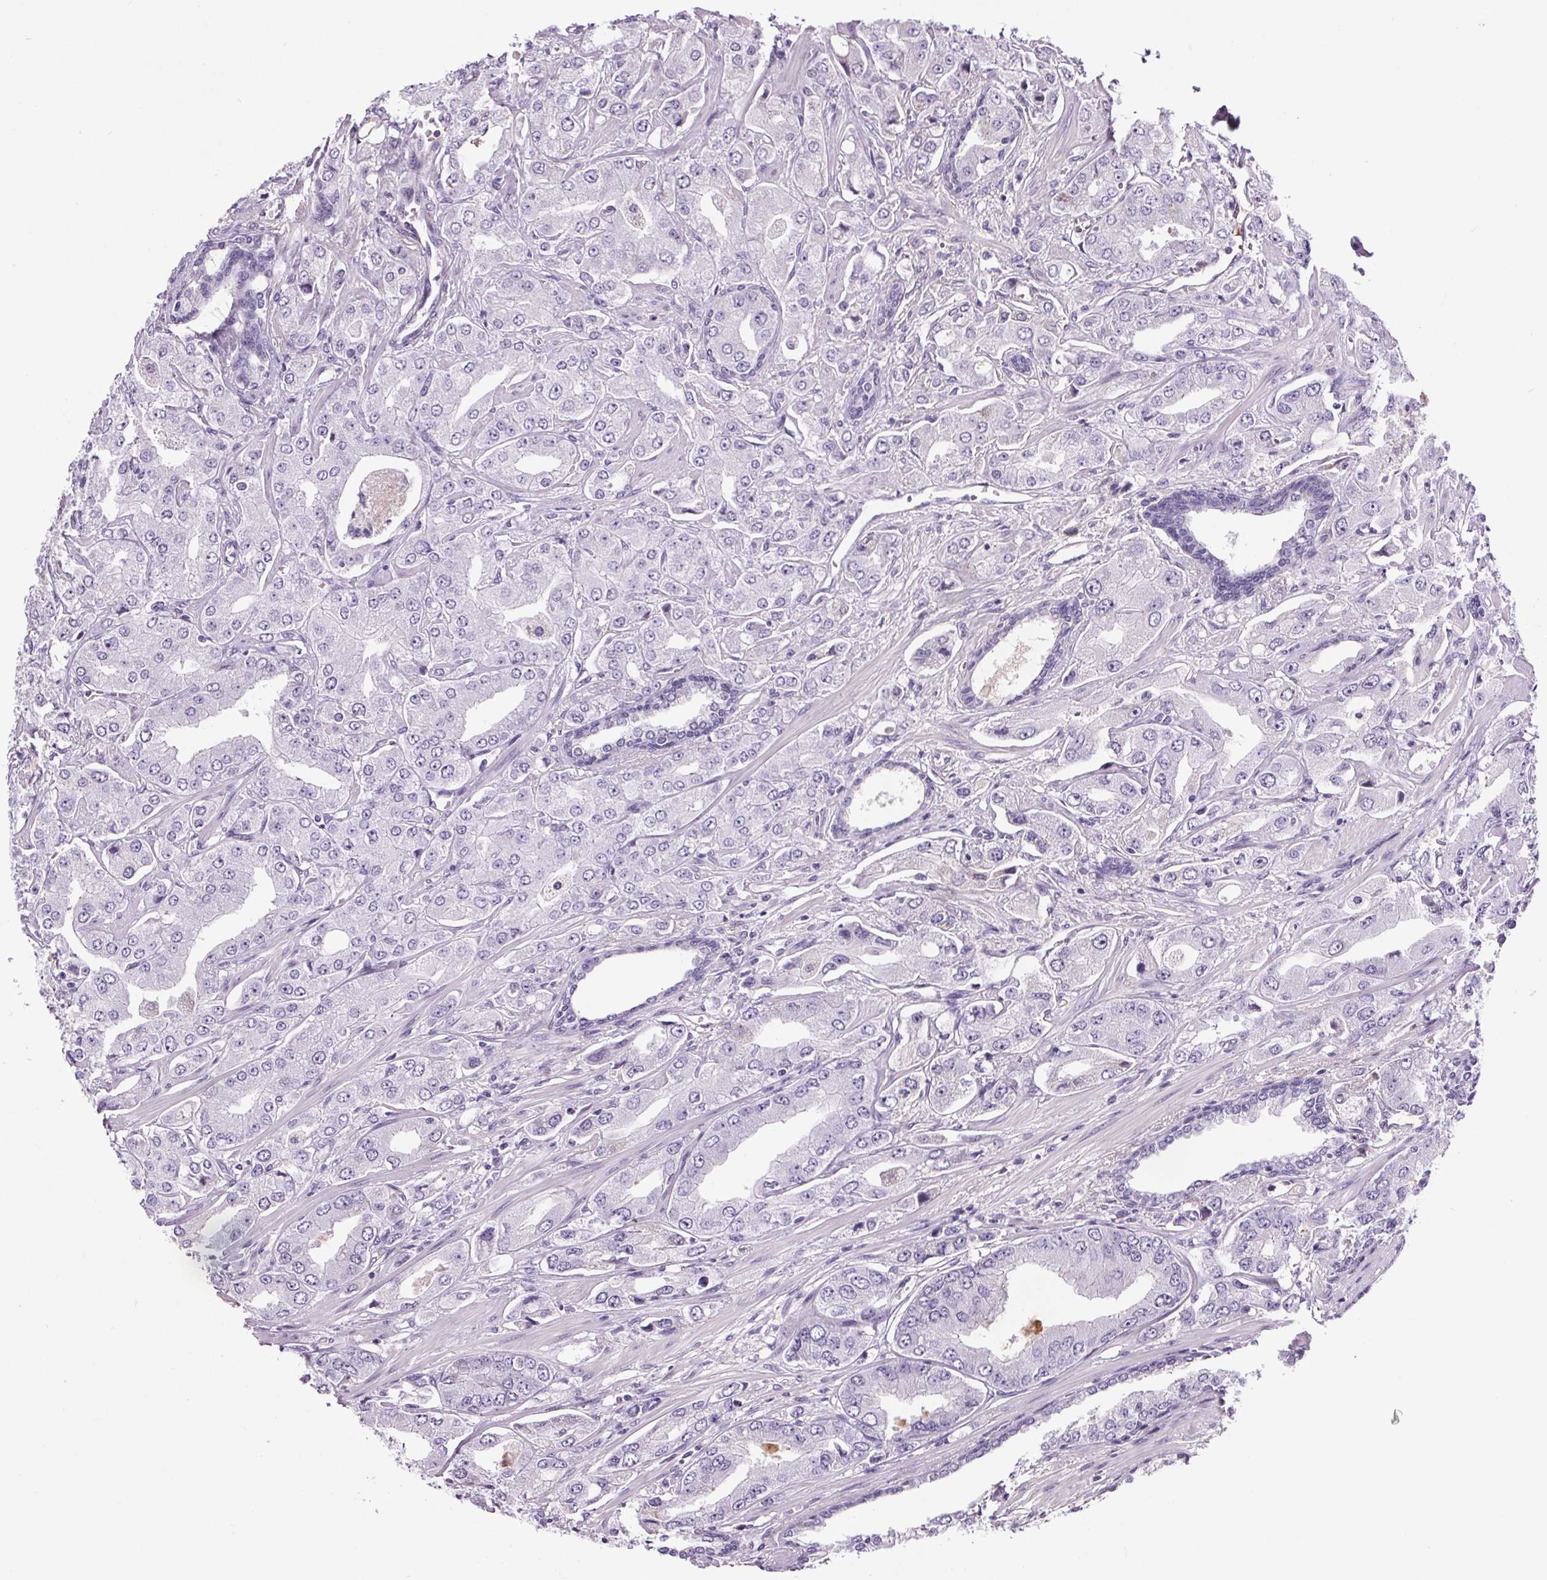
{"staining": {"intensity": "negative", "quantity": "none", "location": "none"}, "tissue": "prostate cancer", "cell_type": "Tumor cells", "image_type": "cancer", "snomed": [{"axis": "morphology", "description": "Adenocarcinoma, Low grade"}, {"axis": "topography", "description": "Prostate"}], "caption": "An IHC image of prostate low-grade adenocarcinoma is shown. There is no staining in tumor cells of prostate low-grade adenocarcinoma.", "gene": "CD5L", "patient": {"sex": "male", "age": 60}}